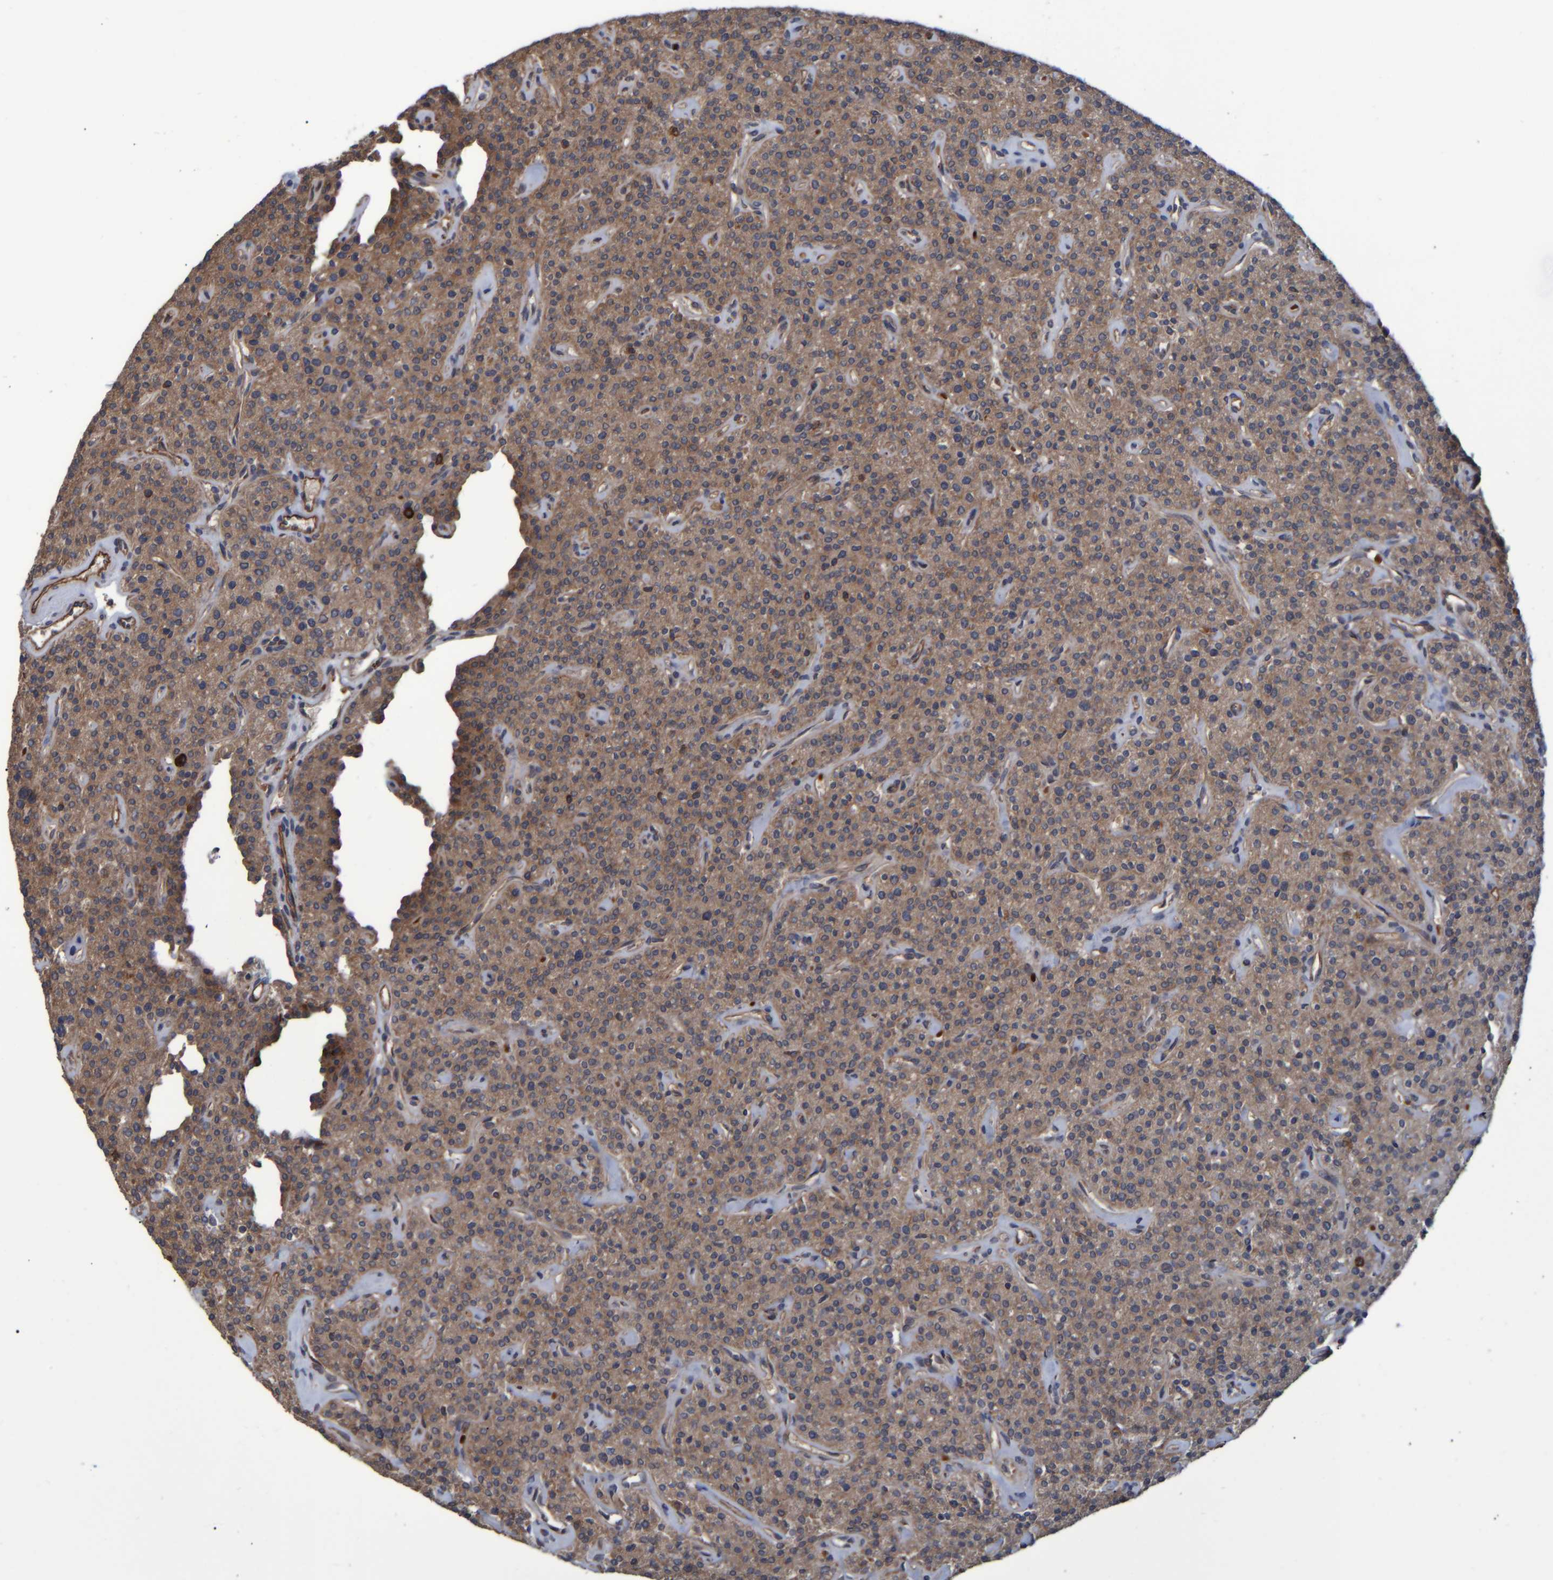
{"staining": {"intensity": "moderate", "quantity": ">75%", "location": "cytoplasmic/membranous"}, "tissue": "parathyroid gland", "cell_type": "Glandular cells", "image_type": "normal", "snomed": [{"axis": "morphology", "description": "Normal tissue, NOS"}, {"axis": "topography", "description": "Parathyroid gland"}], "caption": "Moderate cytoplasmic/membranous positivity for a protein is appreciated in about >75% of glandular cells of benign parathyroid gland using immunohistochemistry (IHC).", "gene": "SPAG5", "patient": {"sex": "male", "age": 46}}